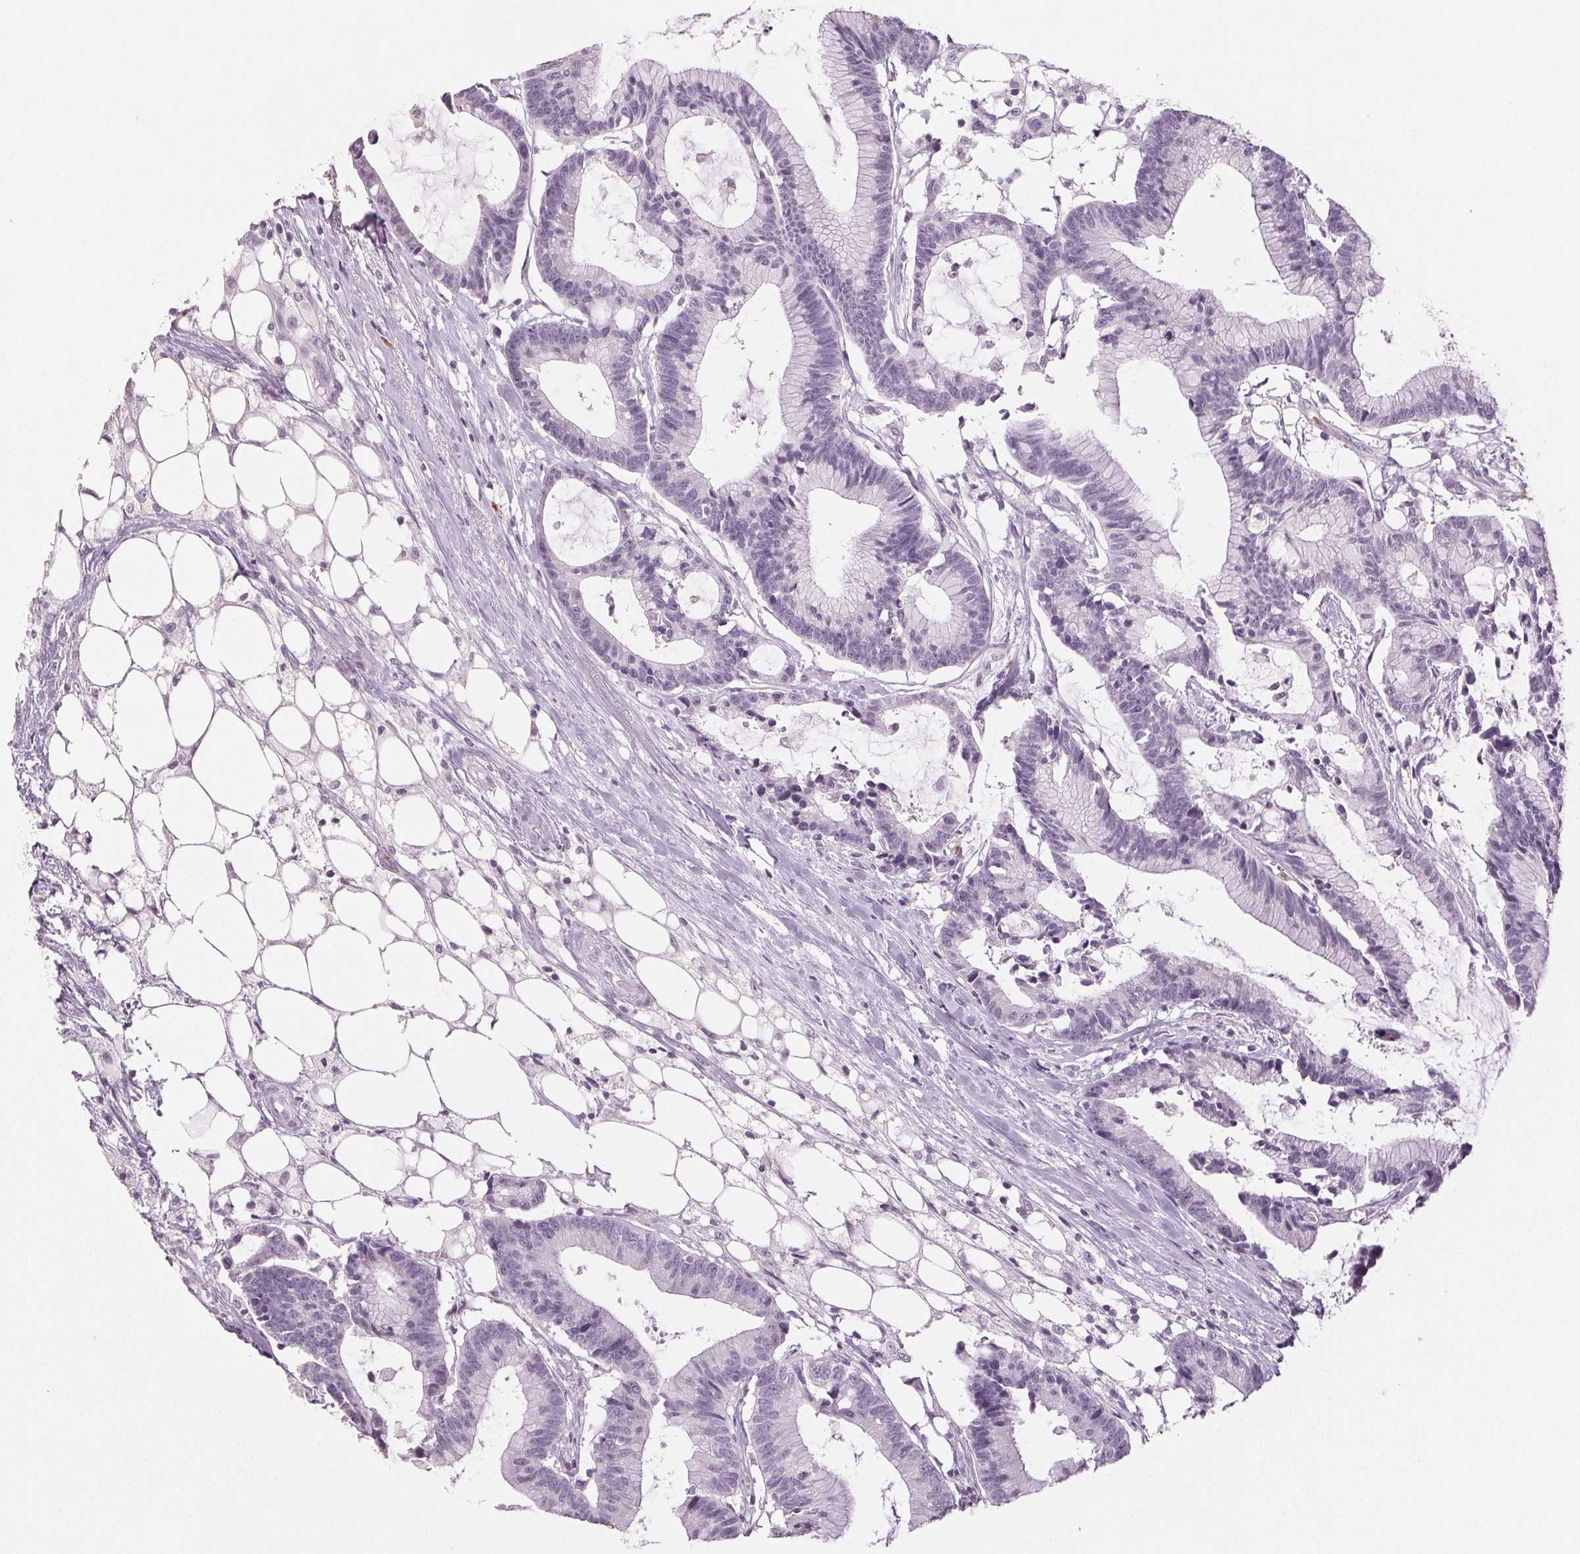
{"staining": {"intensity": "negative", "quantity": "none", "location": "none"}, "tissue": "colorectal cancer", "cell_type": "Tumor cells", "image_type": "cancer", "snomed": [{"axis": "morphology", "description": "Adenocarcinoma, NOS"}, {"axis": "topography", "description": "Colon"}], "caption": "Immunohistochemistry photomicrograph of neoplastic tissue: human colorectal cancer stained with DAB (3,3'-diaminobenzidine) shows no significant protein positivity in tumor cells.", "gene": "LTF", "patient": {"sex": "female", "age": 78}}